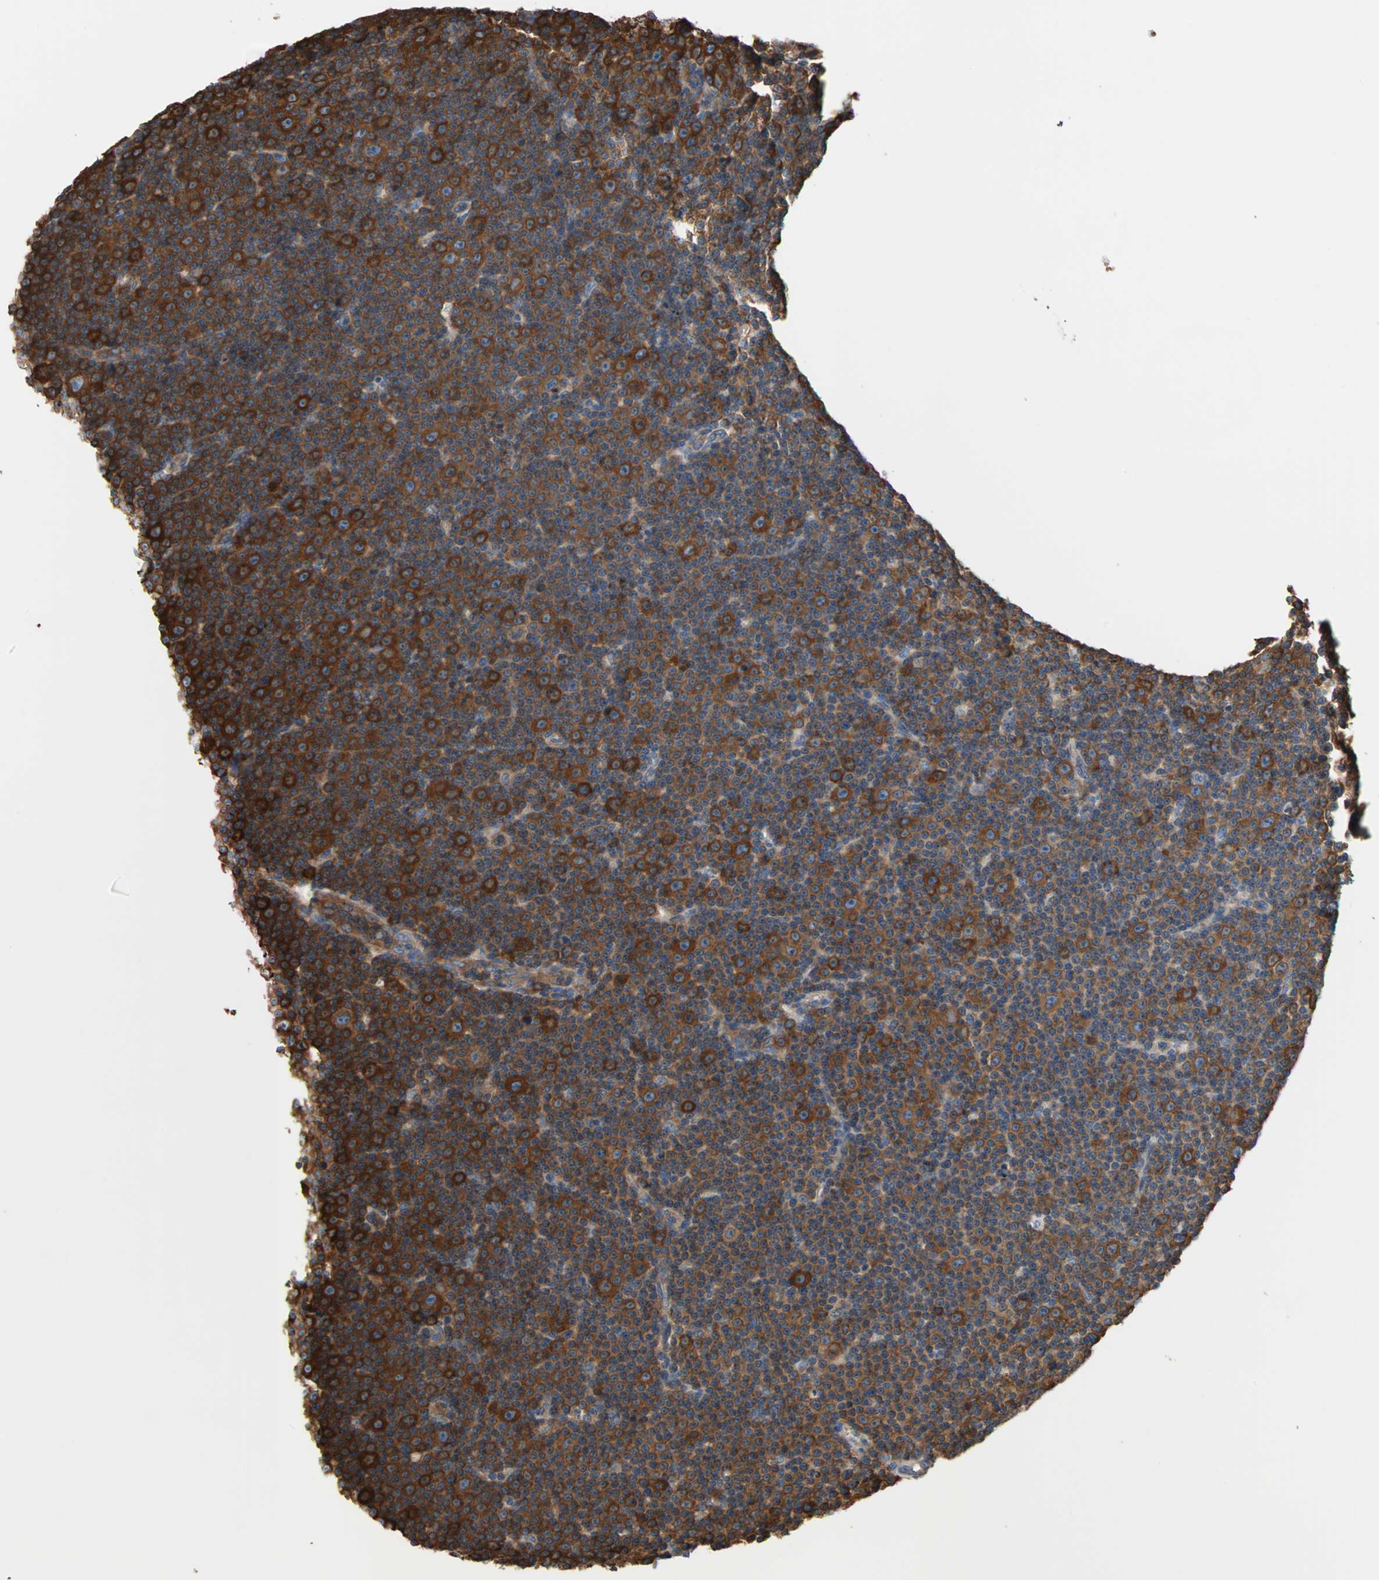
{"staining": {"intensity": "strong", "quantity": "25%-75%", "location": "cytoplasmic/membranous"}, "tissue": "lymphoma", "cell_type": "Tumor cells", "image_type": "cancer", "snomed": [{"axis": "morphology", "description": "Malignant lymphoma, non-Hodgkin's type, Low grade"}, {"axis": "topography", "description": "Lymph node"}], "caption": "Immunohistochemical staining of human lymphoma displays high levels of strong cytoplasmic/membranous positivity in approximately 25%-75% of tumor cells.", "gene": "EEF2", "patient": {"sex": "female", "age": 67}}